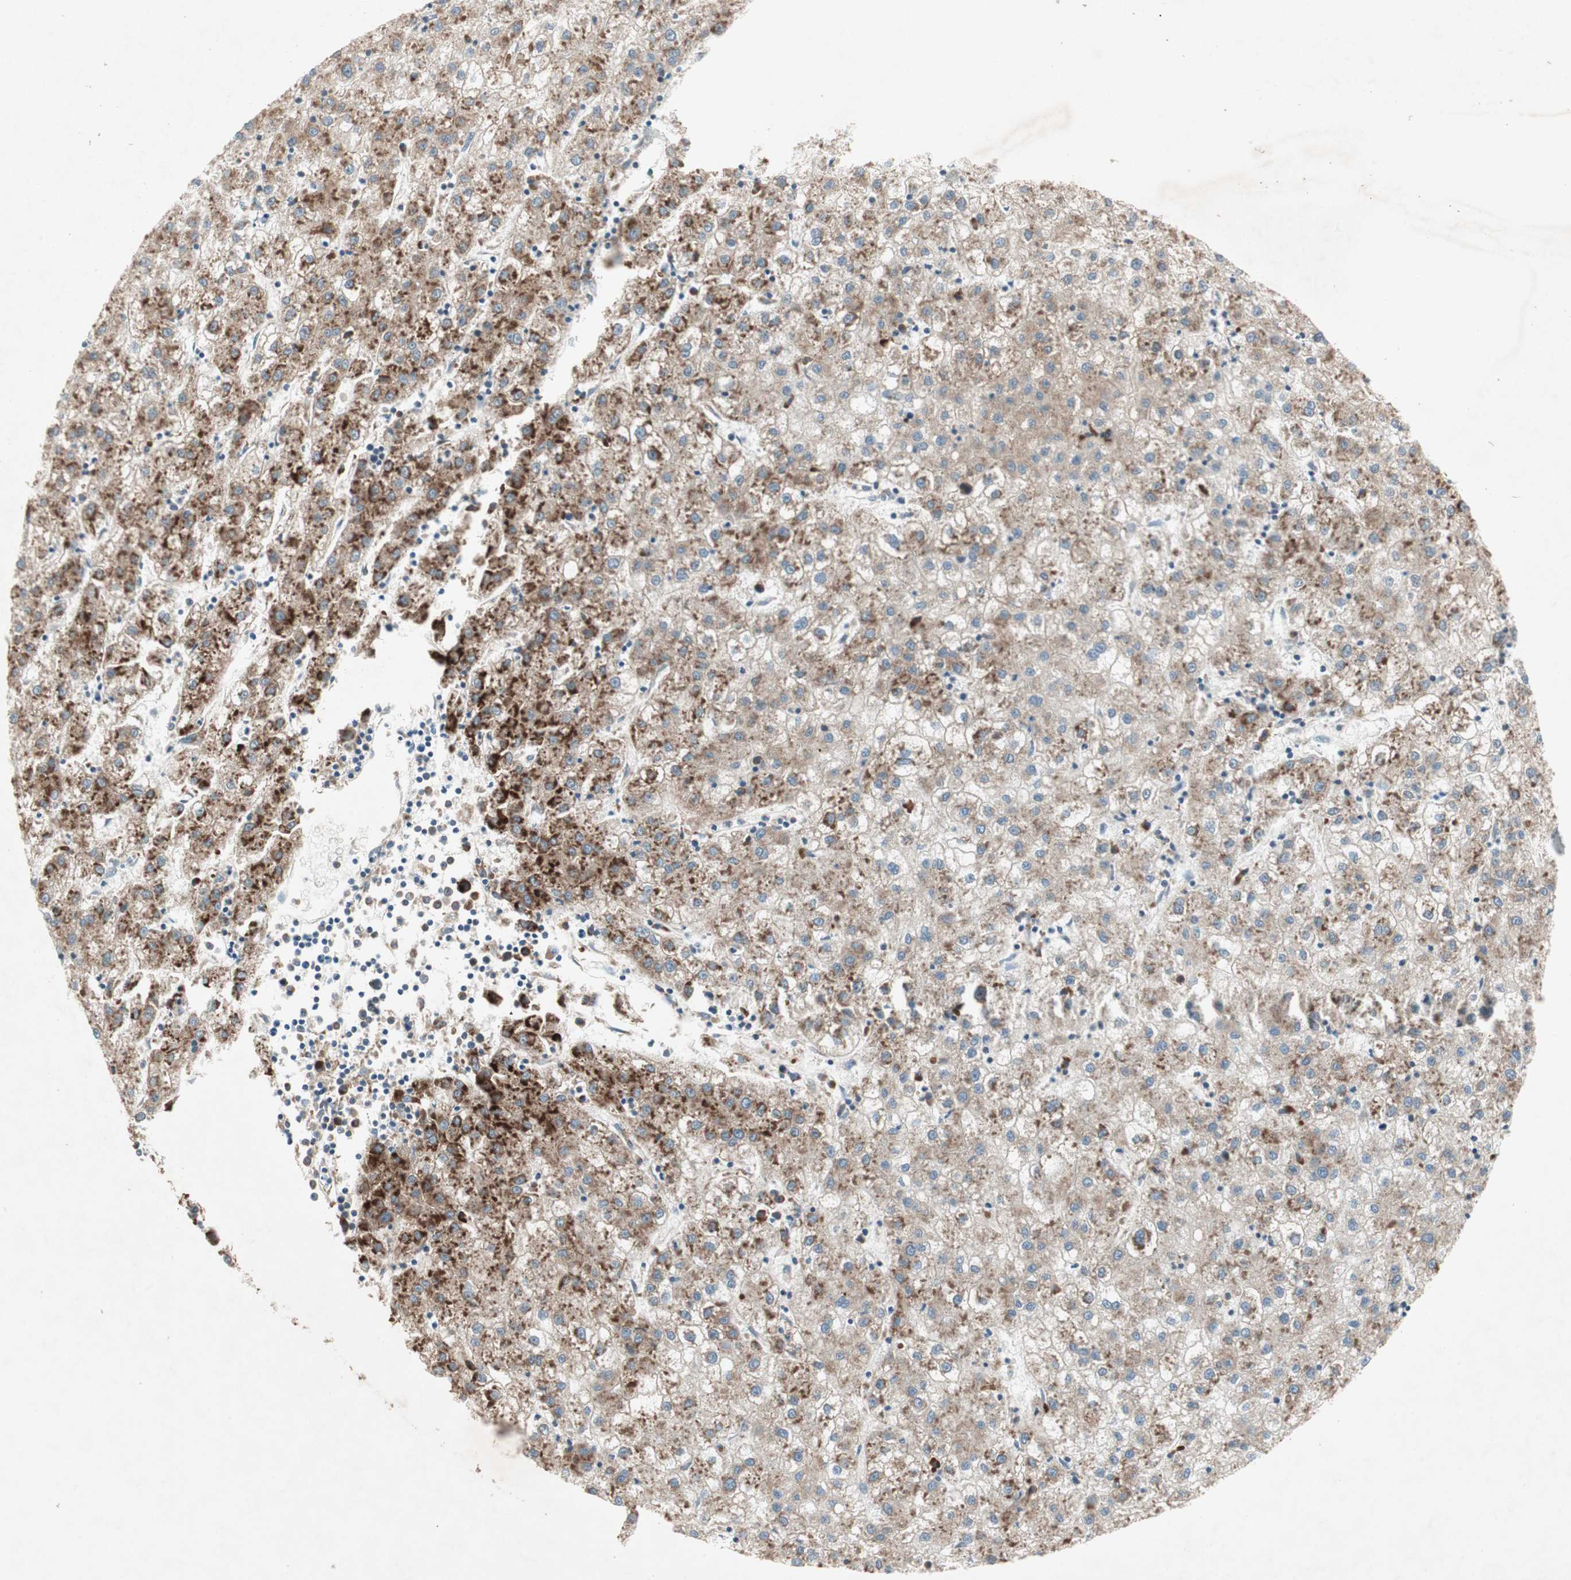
{"staining": {"intensity": "strong", "quantity": ">75%", "location": "cytoplasmic/membranous"}, "tissue": "liver cancer", "cell_type": "Tumor cells", "image_type": "cancer", "snomed": [{"axis": "morphology", "description": "Carcinoma, Hepatocellular, NOS"}, {"axis": "topography", "description": "Liver"}], "caption": "Immunohistochemical staining of human liver cancer (hepatocellular carcinoma) demonstrates strong cytoplasmic/membranous protein expression in about >75% of tumor cells.", "gene": "RPL23", "patient": {"sex": "male", "age": 72}}